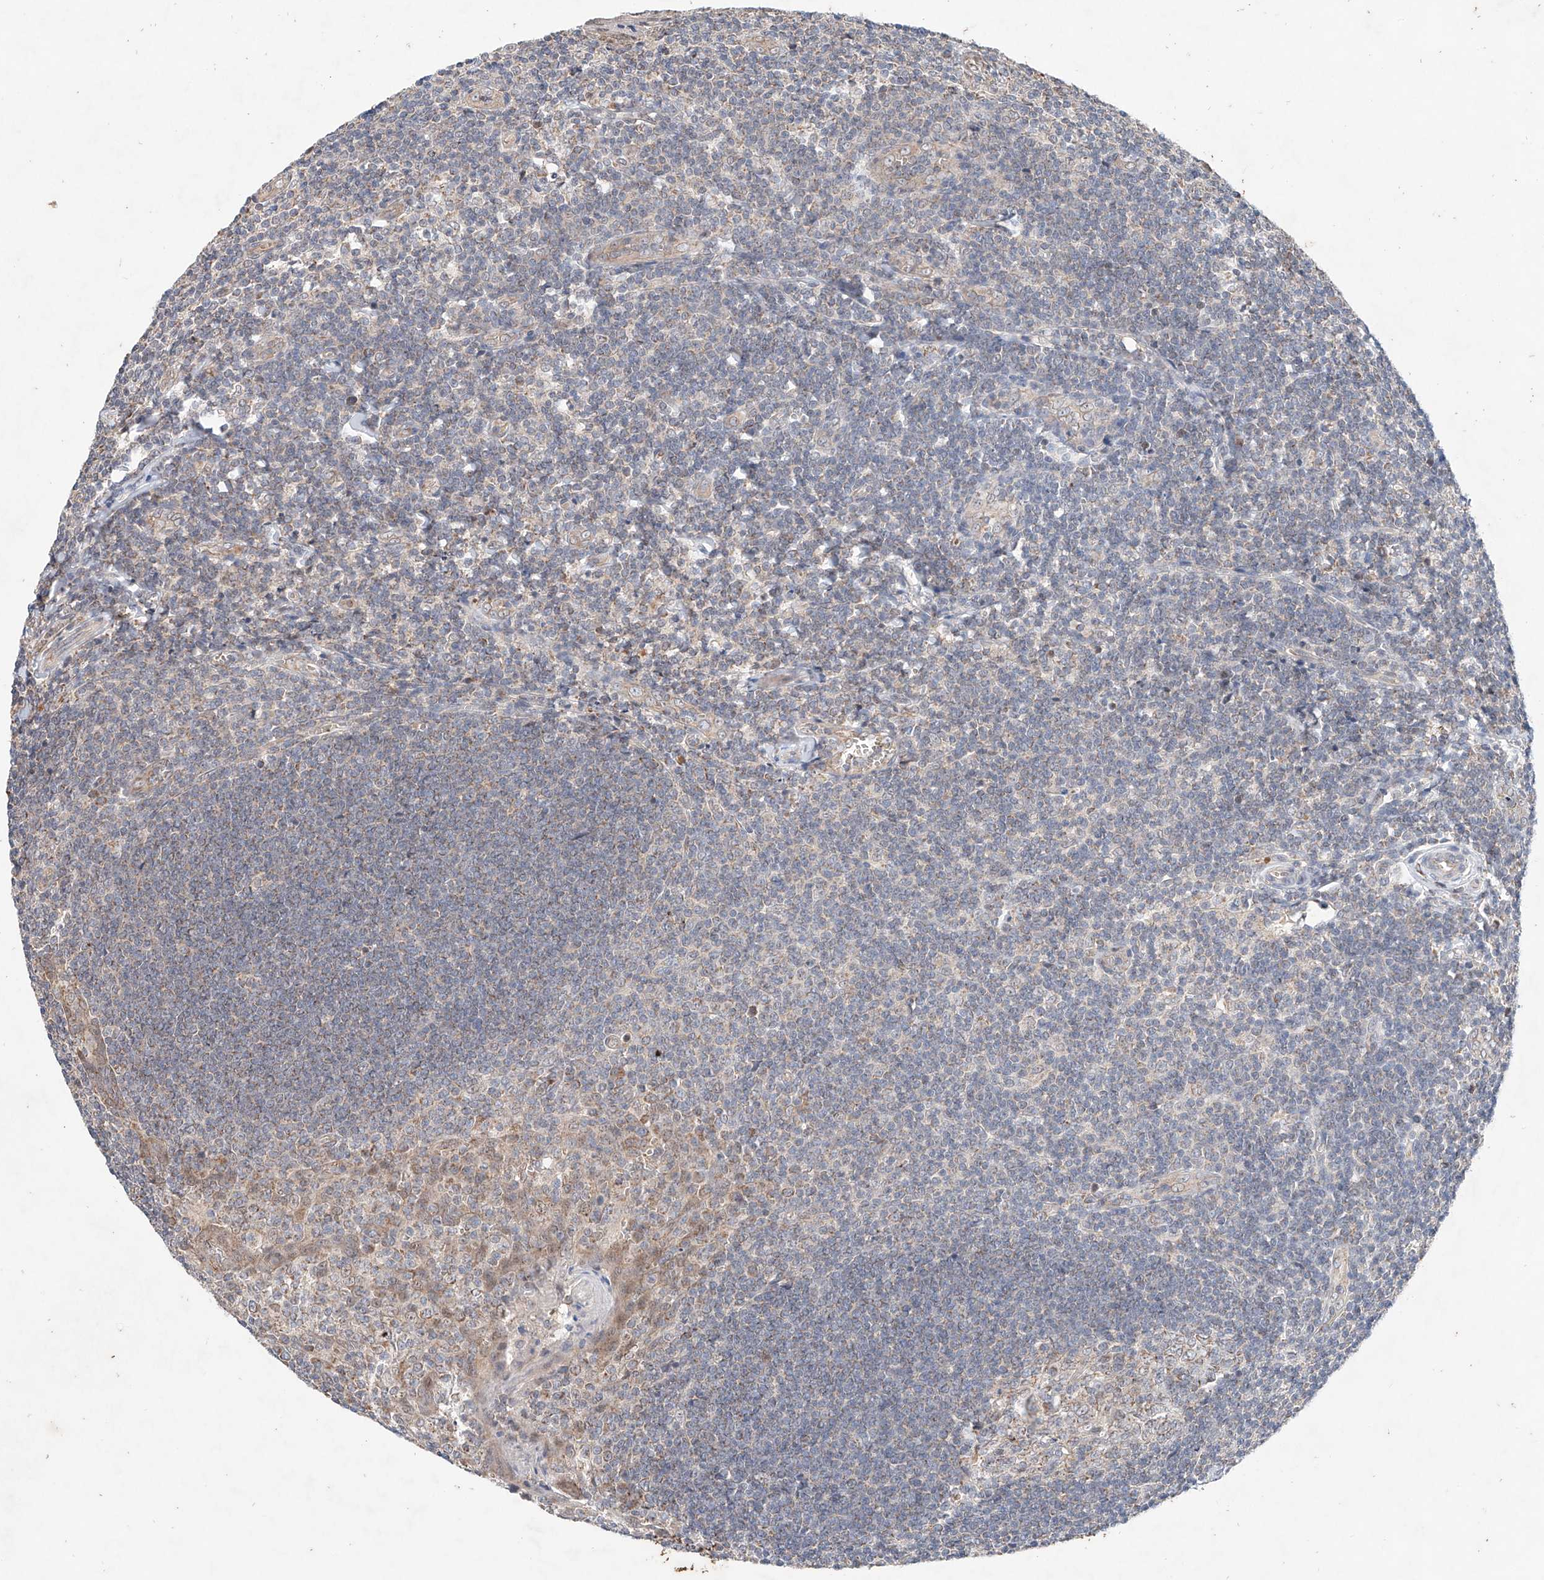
{"staining": {"intensity": "weak", "quantity": "<25%", "location": "cytoplasmic/membranous"}, "tissue": "tonsil", "cell_type": "Germinal center cells", "image_type": "normal", "snomed": [{"axis": "morphology", "description": "Normal tissue, NOS"}, {"axis": "topography", "description": "Tonsil"}], "caption": "There is no significant positivity in germinal center cells of tonsil. (Immunohistochemistry, brightfield microscopy, high magnification).", "gene": "FASTK", "patient": {"sex": "male", "age": 27}}